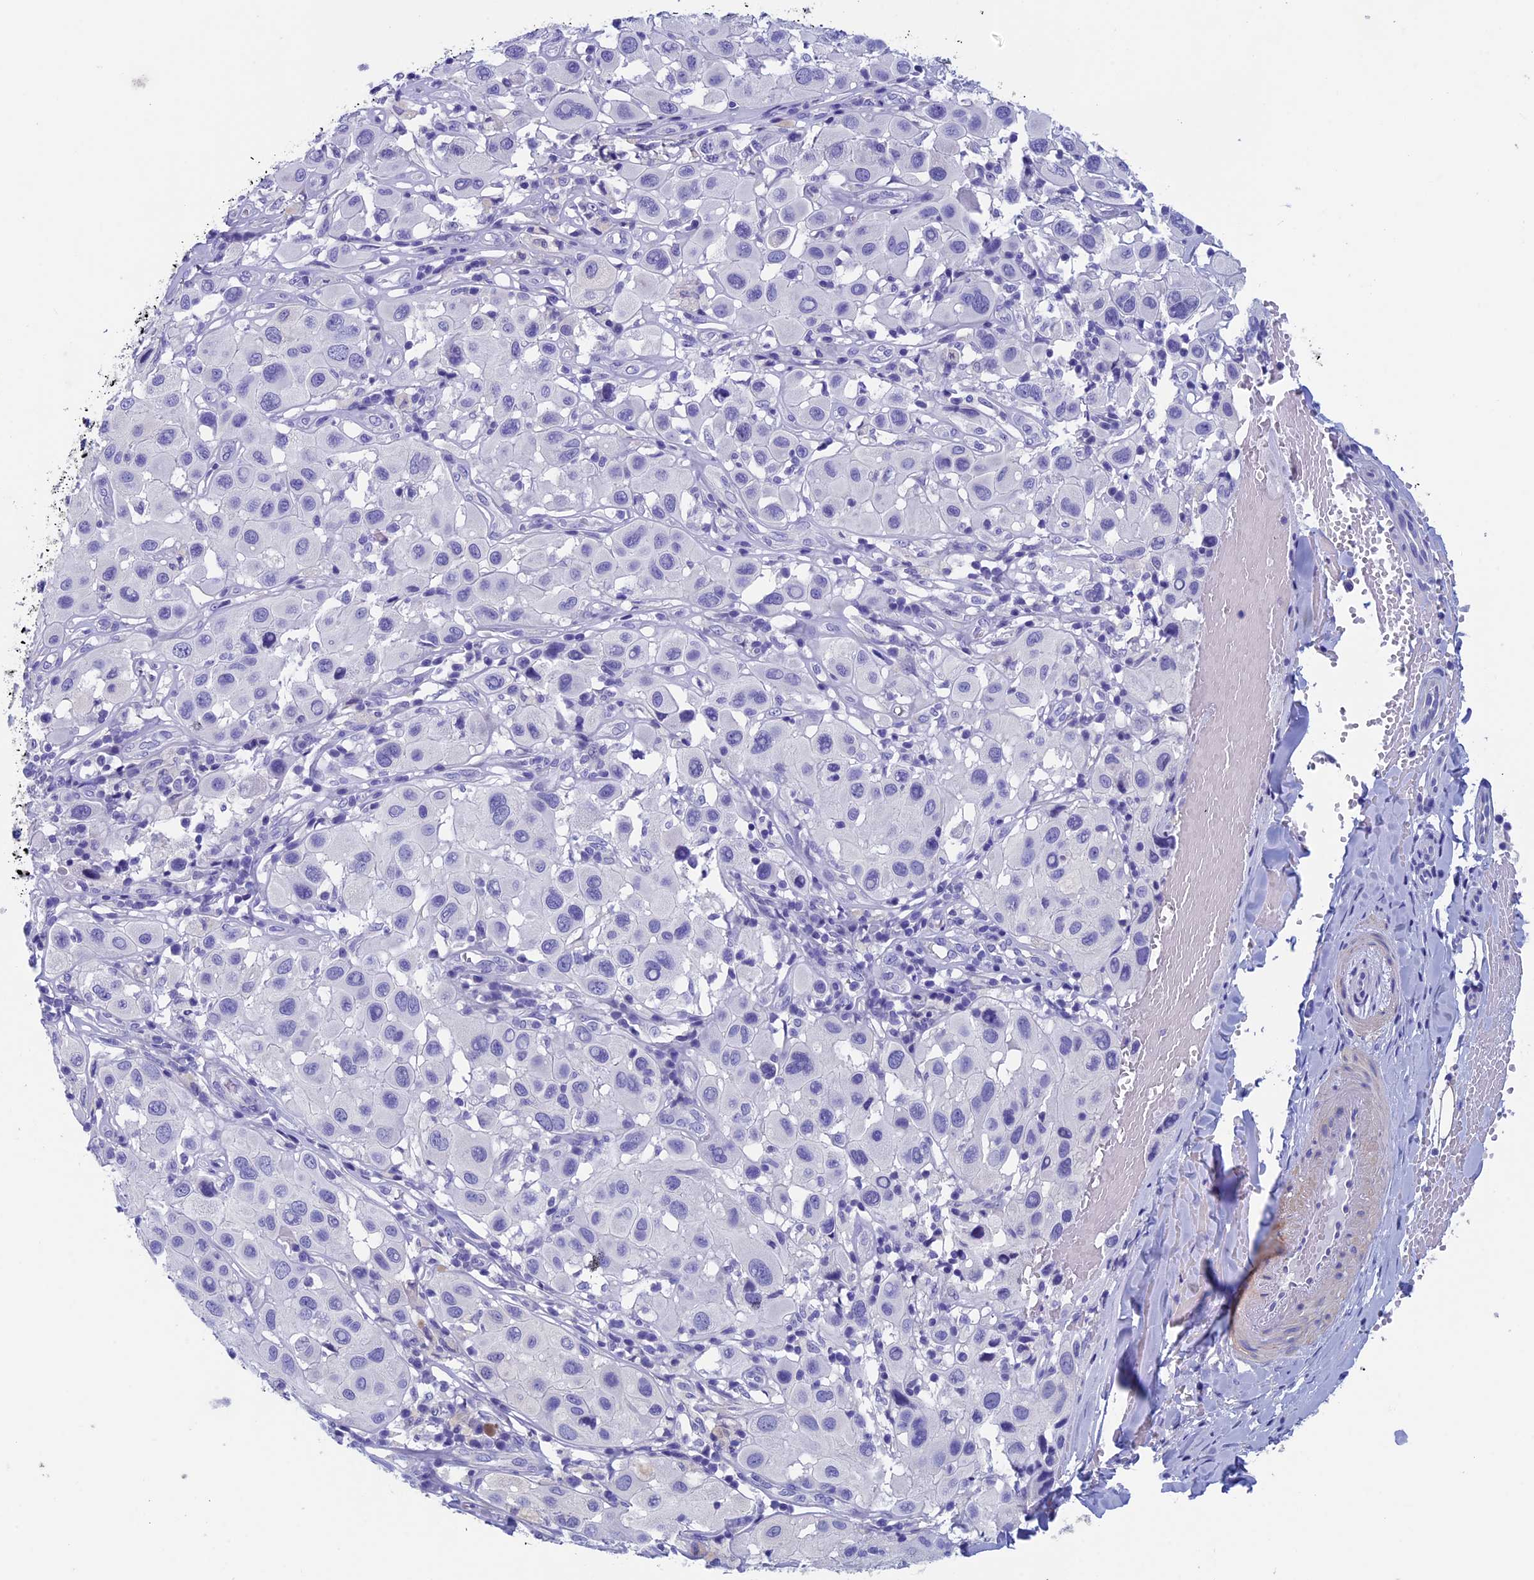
{"staining": {"intensity": "negative", "quantity": "none", "location": "none"}, "tissue": "melanoma", "cell_type": "Tumor cells", "image_type": "cancer", "snomed": [{"axis": "morphology", "description": "Malignant melanoma, Metastatic site"}, {"axis": "topography", "description": "Skin"}], "caption": "A histopathology image of human malignant melanoma (metastatic site) is negative for staining in tumor cells.", "gene": "ADH7", "patient": {"sex": "male", "age": 41}}